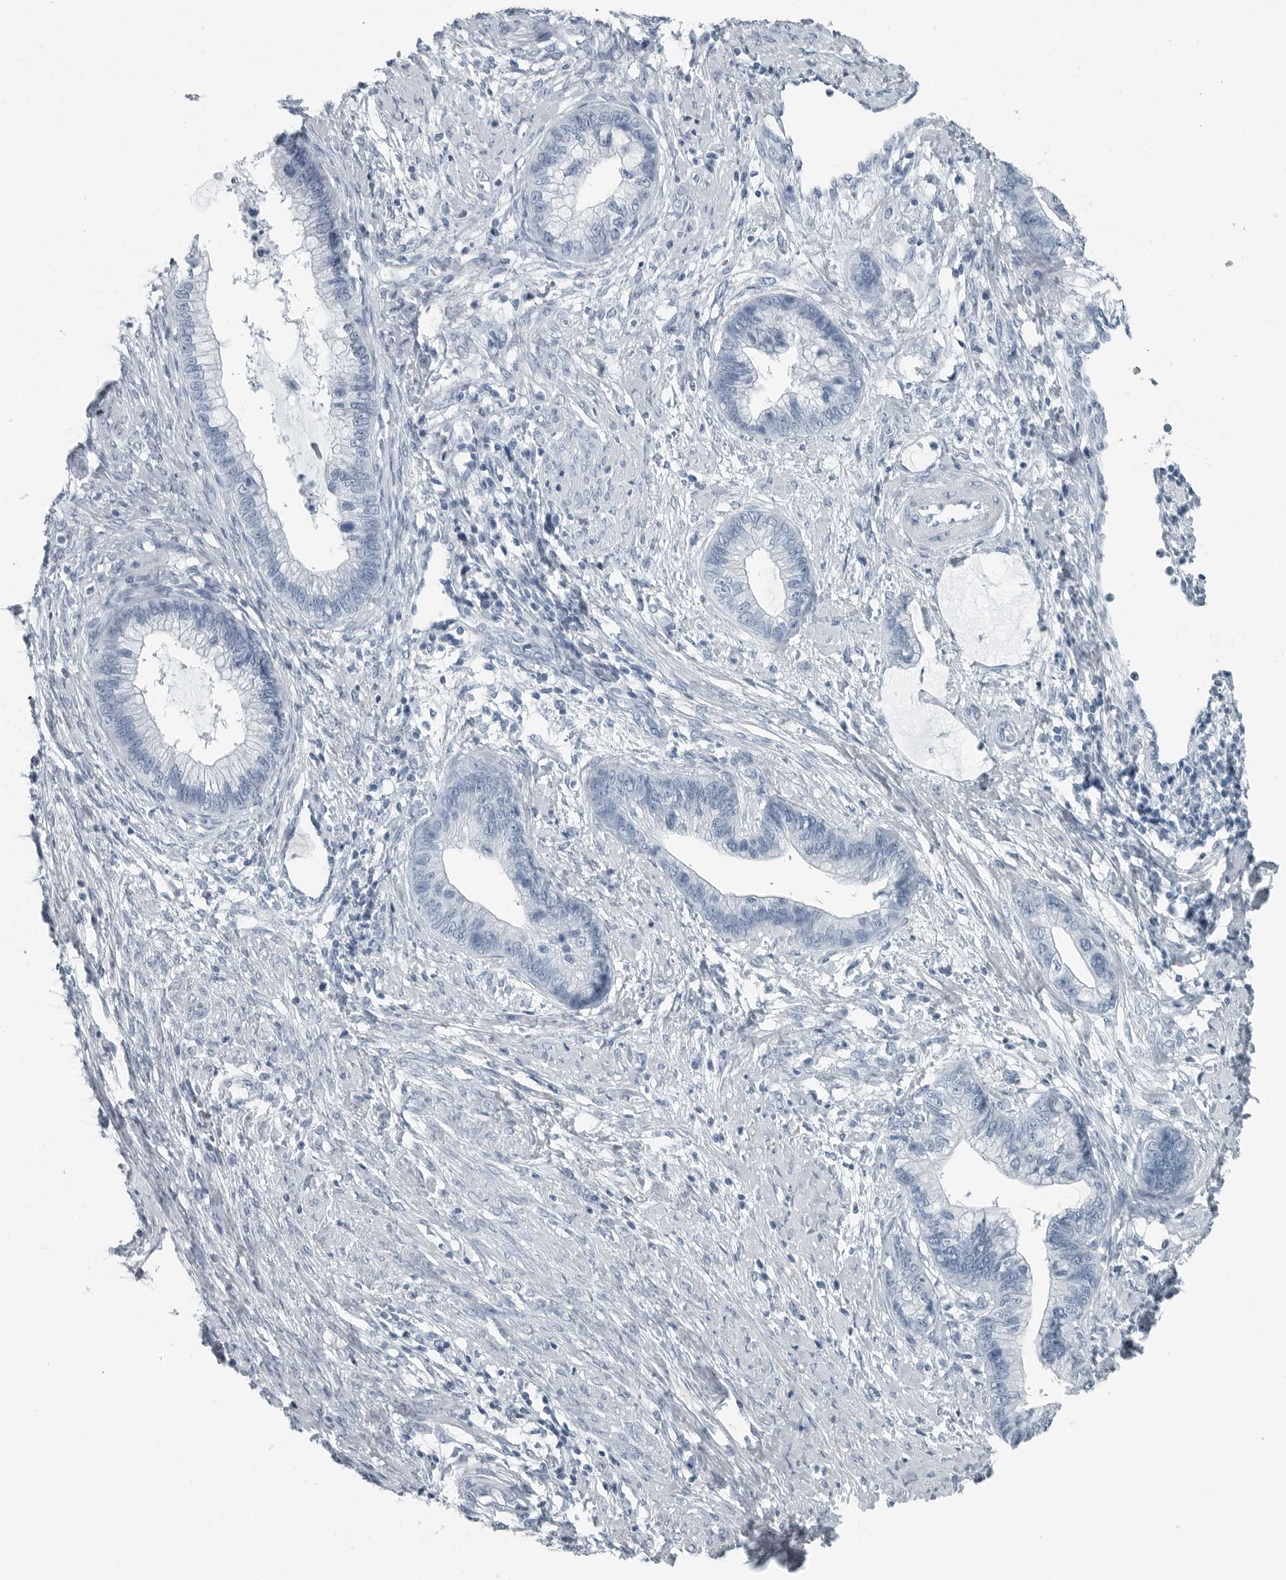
{"staining": {"intensity": "negative", "quantity": "none", "location": "none"}, "tissue": "cervical cancer", "cell_type": "Tumor cells", "image_type": "cancer", "snomed": [{"axis": "morphology", "description": "Adenocarcinoma, NOS"}, {"axis": "topography", "description": "Cervix"}], "caption": "A high-resolution photomicrograph shows IHC staining of cervical cancer (adenocarcinoma), which shows no significant positivity in tumor cells.", "gene": "ZPBP2", "patient": {"sex": "female", "age": 44}}